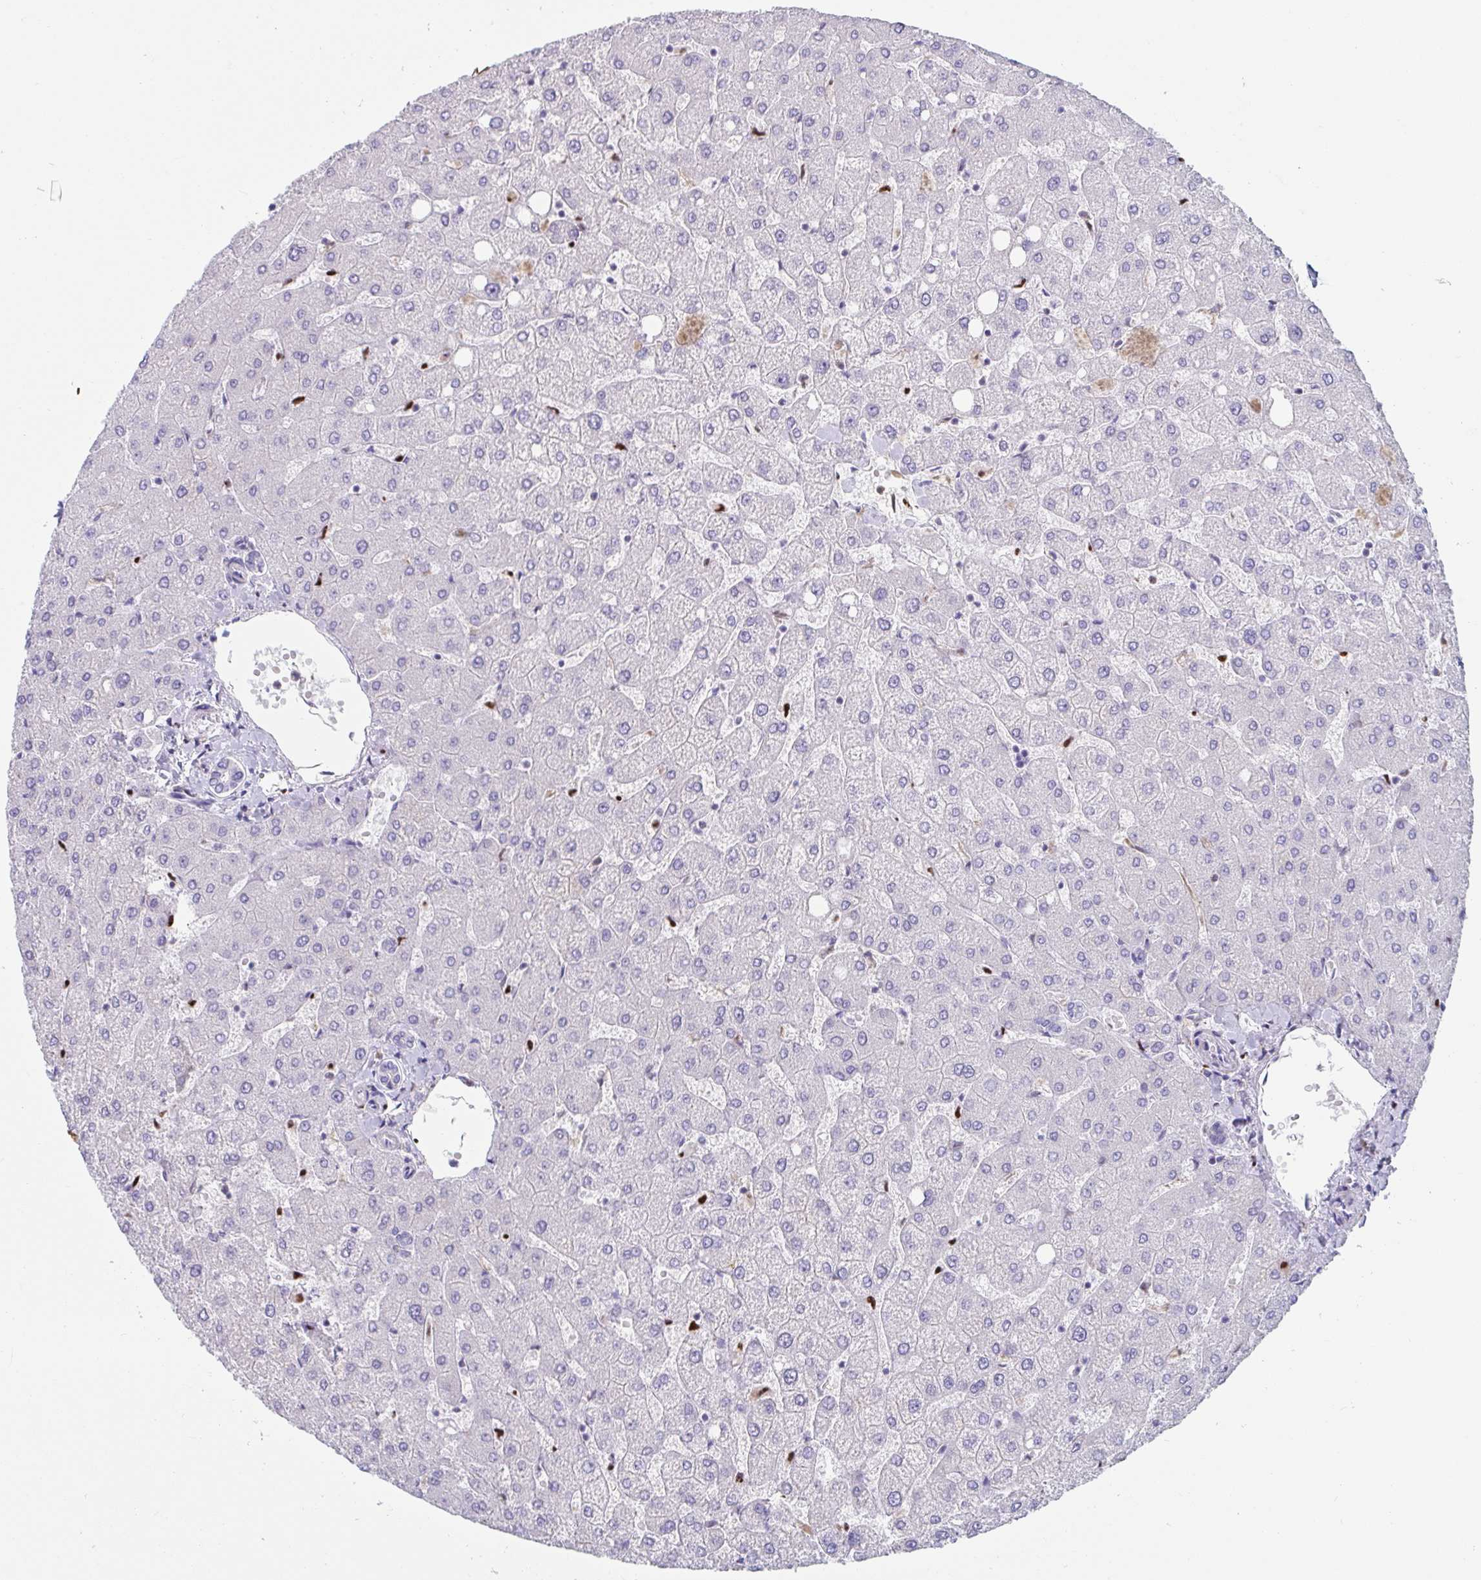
{"staining": {"intensity": "negative", "quantity": "none", "location": "none"}, "tissue": "liver", "cell_type": "Cholangiocytes", "image_type": "normal", "snomed": [{"axis": "morphology", "description": "Normal tissue, NOS"}, {"axis": "topography", "description": "Liver"}], "caption": "Micrograph shows no protein expression in cholangiocytes of normal liver.", "gene": "ZNF586", "patient": {"sex": "female", "age": 54}}